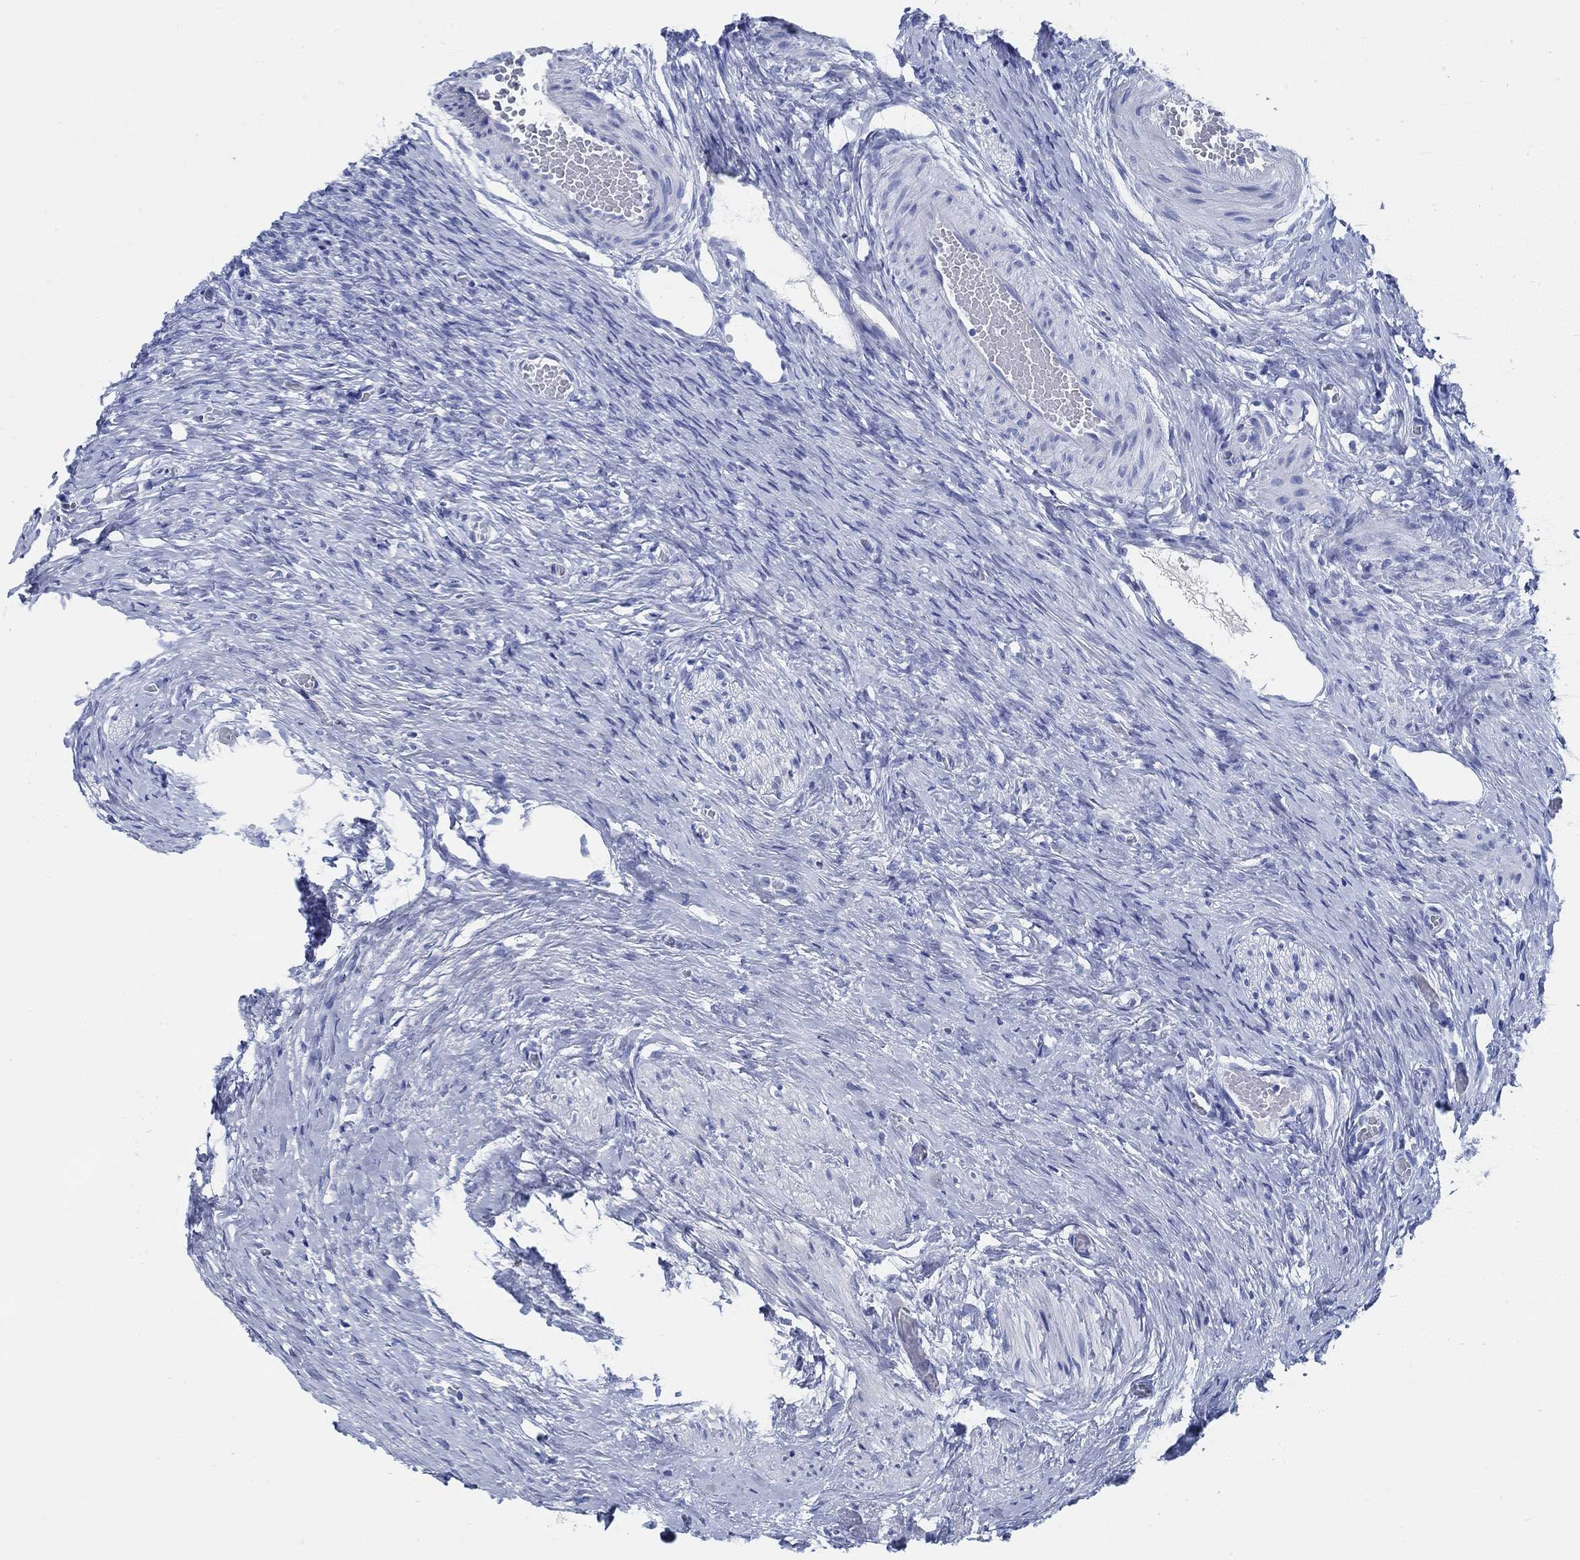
{"staining": {"intensity": "negative", "quantity": "none", "location": "none"}, "tissue": "ovary", "cell_type": "Follicle cells", "image_type": "normal", "snomed": [{"axis": "morphology", "description": "Normal tissue, NOS"}, {"axis": "topography", "description": "Ovary"}], "caption": "This is an immunohistochemistry histopathology image of benign ovary. There is no expression in follicle cells.", "gene": "SLC45A1", "patient": {"sex": "female", "age": 27}}